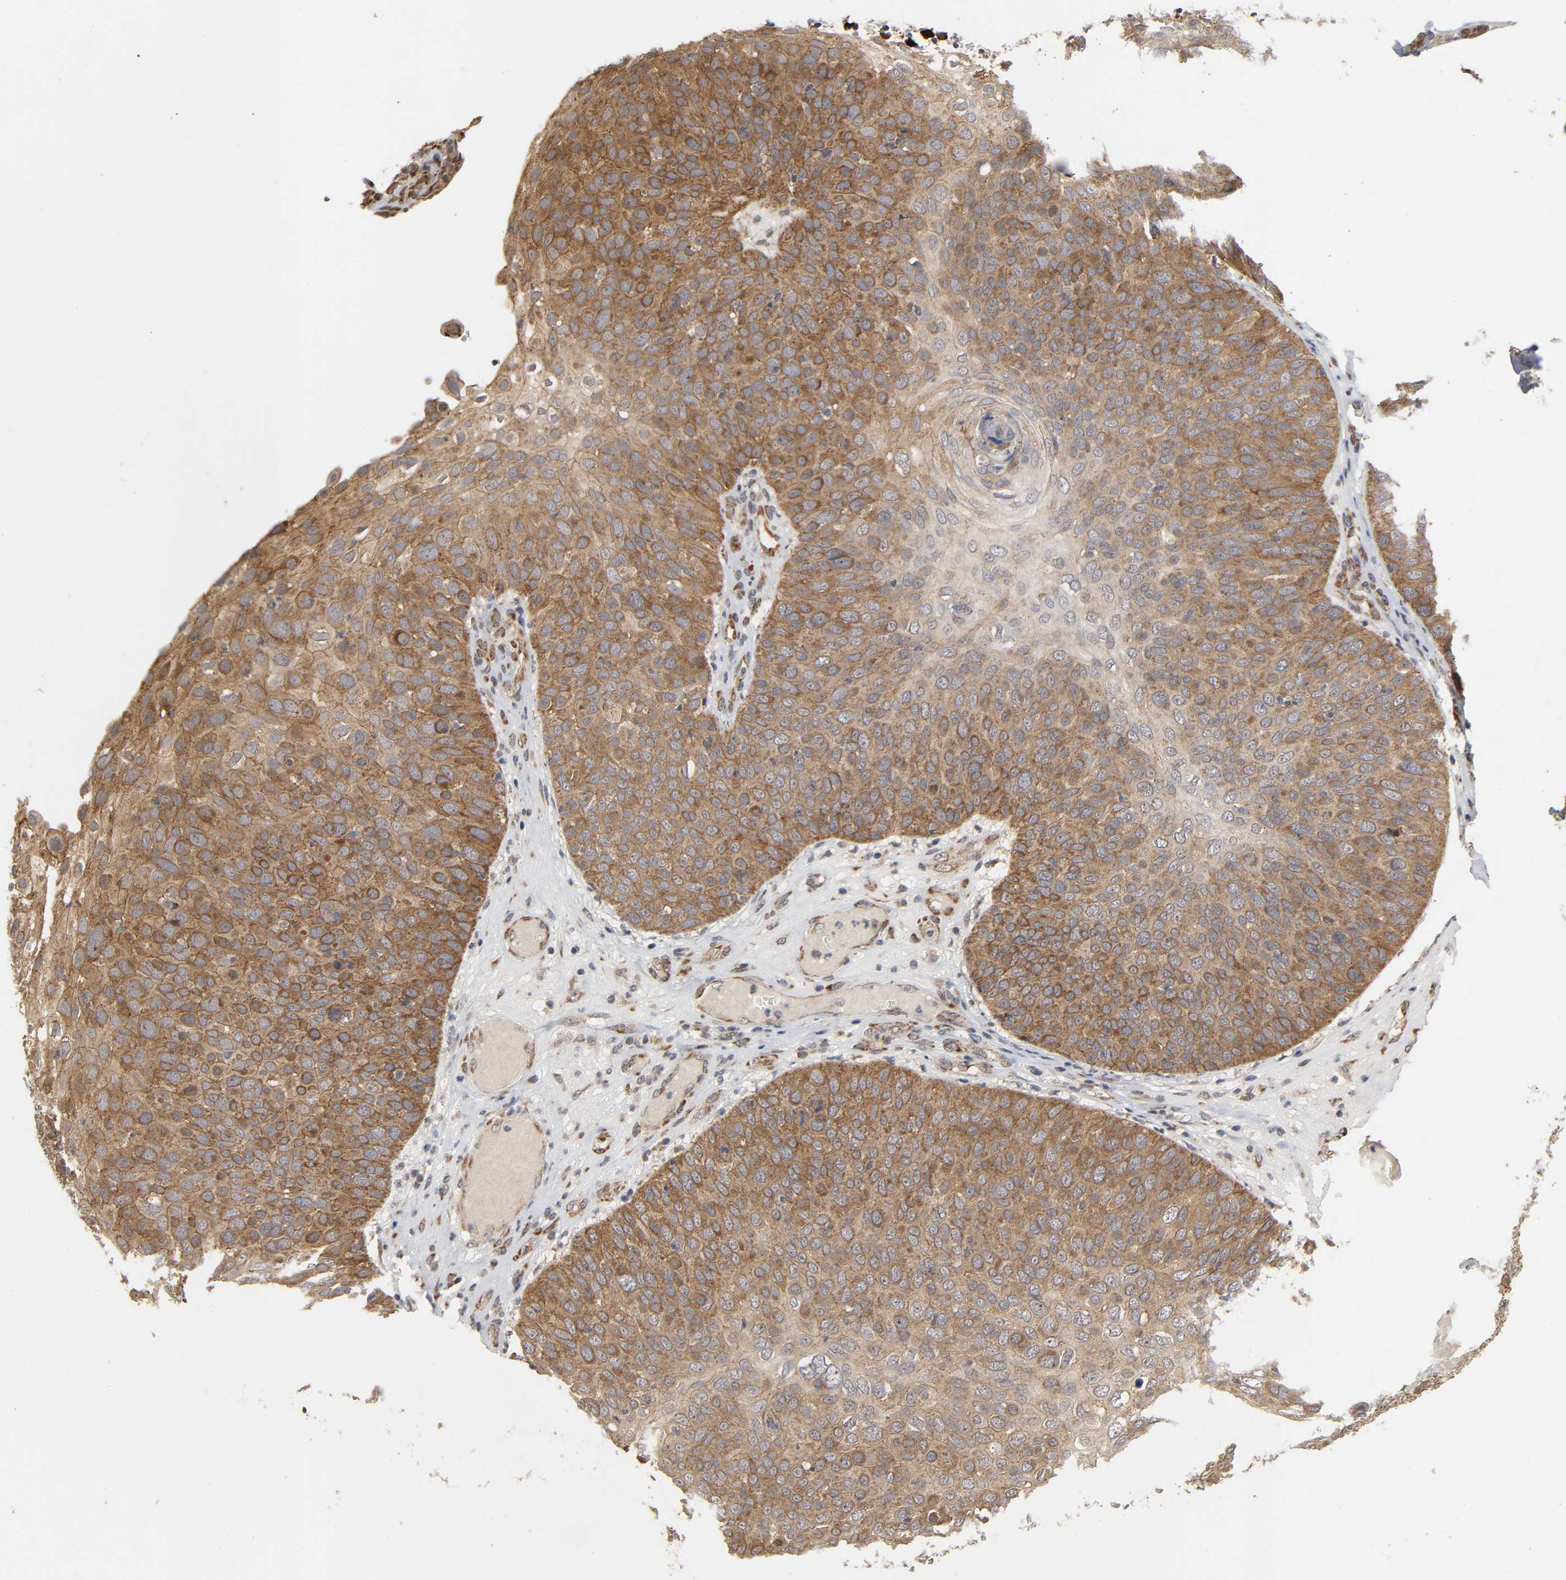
{"staining": {"intensity": "moderate", "quantity": ">75%", "location": "cytoplasmic/membranous"}, "tissue": "skin cancer", "cell_type": "Tumor cells", "image_type": "cancer", "snomed": [{"axis": "morphology", "description": "Squamous cell carcinoma, NOS"}, {"axis": "topography", "description": "Skin"}], "caption": "Skin squamous cell carcinoma stained with a brown dye reveals moderate cytoplasmic/membranous positive positivity in approximately >75% of tumor cells.", "gene": "SLC30A9", "patient": {"sex": "male", "age": 87}}